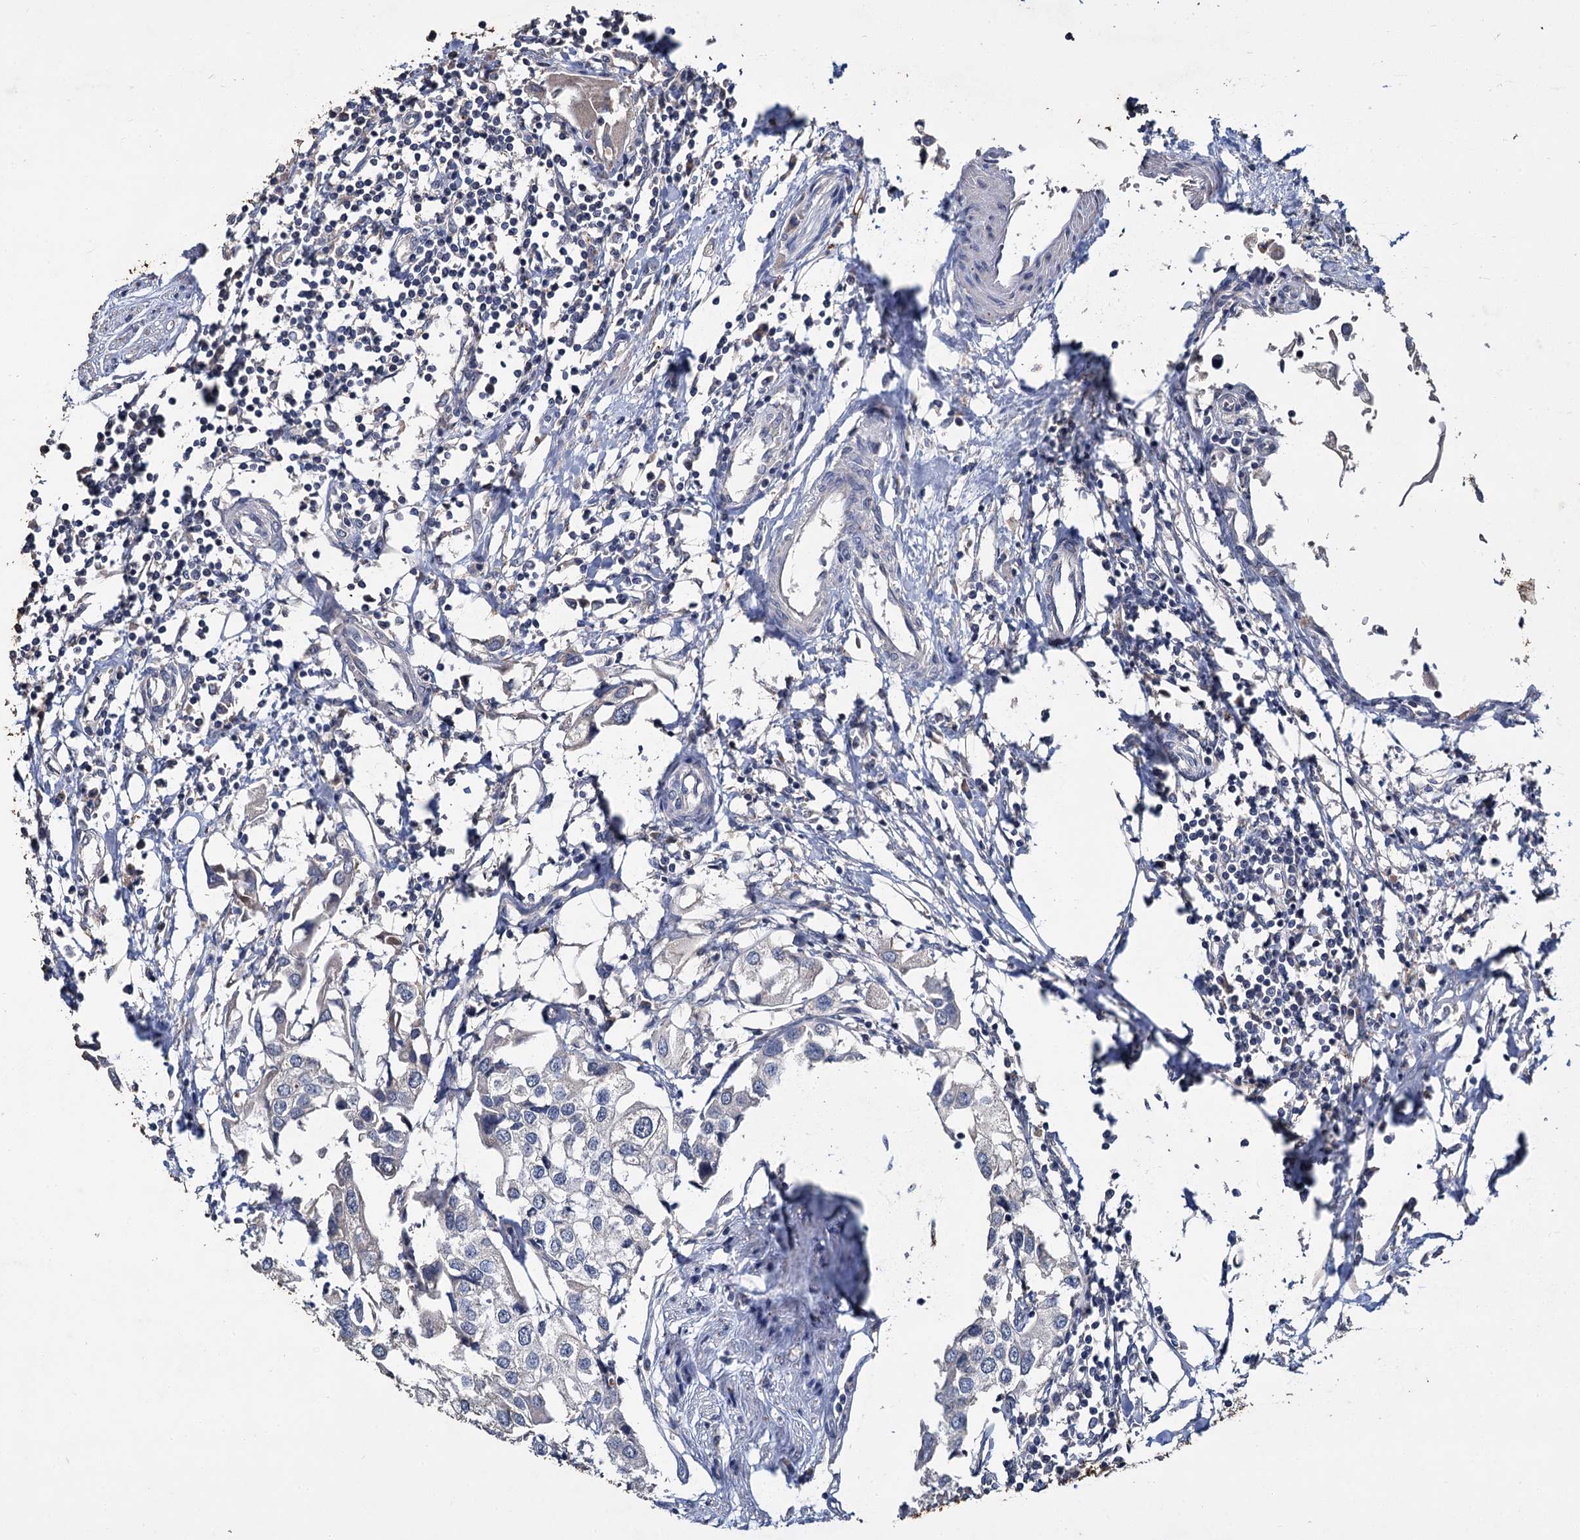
{"staining": {"intensity": "negative", "quantity": "none", "location": "none"}, "tissue": "urothelial cancer", "cell_type": "Tumor cells", "image_type": "cancer", "snomed": [{"axis": "morphology", "description": "Urothelial carcinoma, High grade"}, {"axis": "topography", "description": "Urinary bladder"}], "caption": "High-grade urothelial carcinoma stained for a protein using IHC shows no staining tumor cells.", "gene": "ATP9A", "patient": {"sex": "male", "age": 64}}